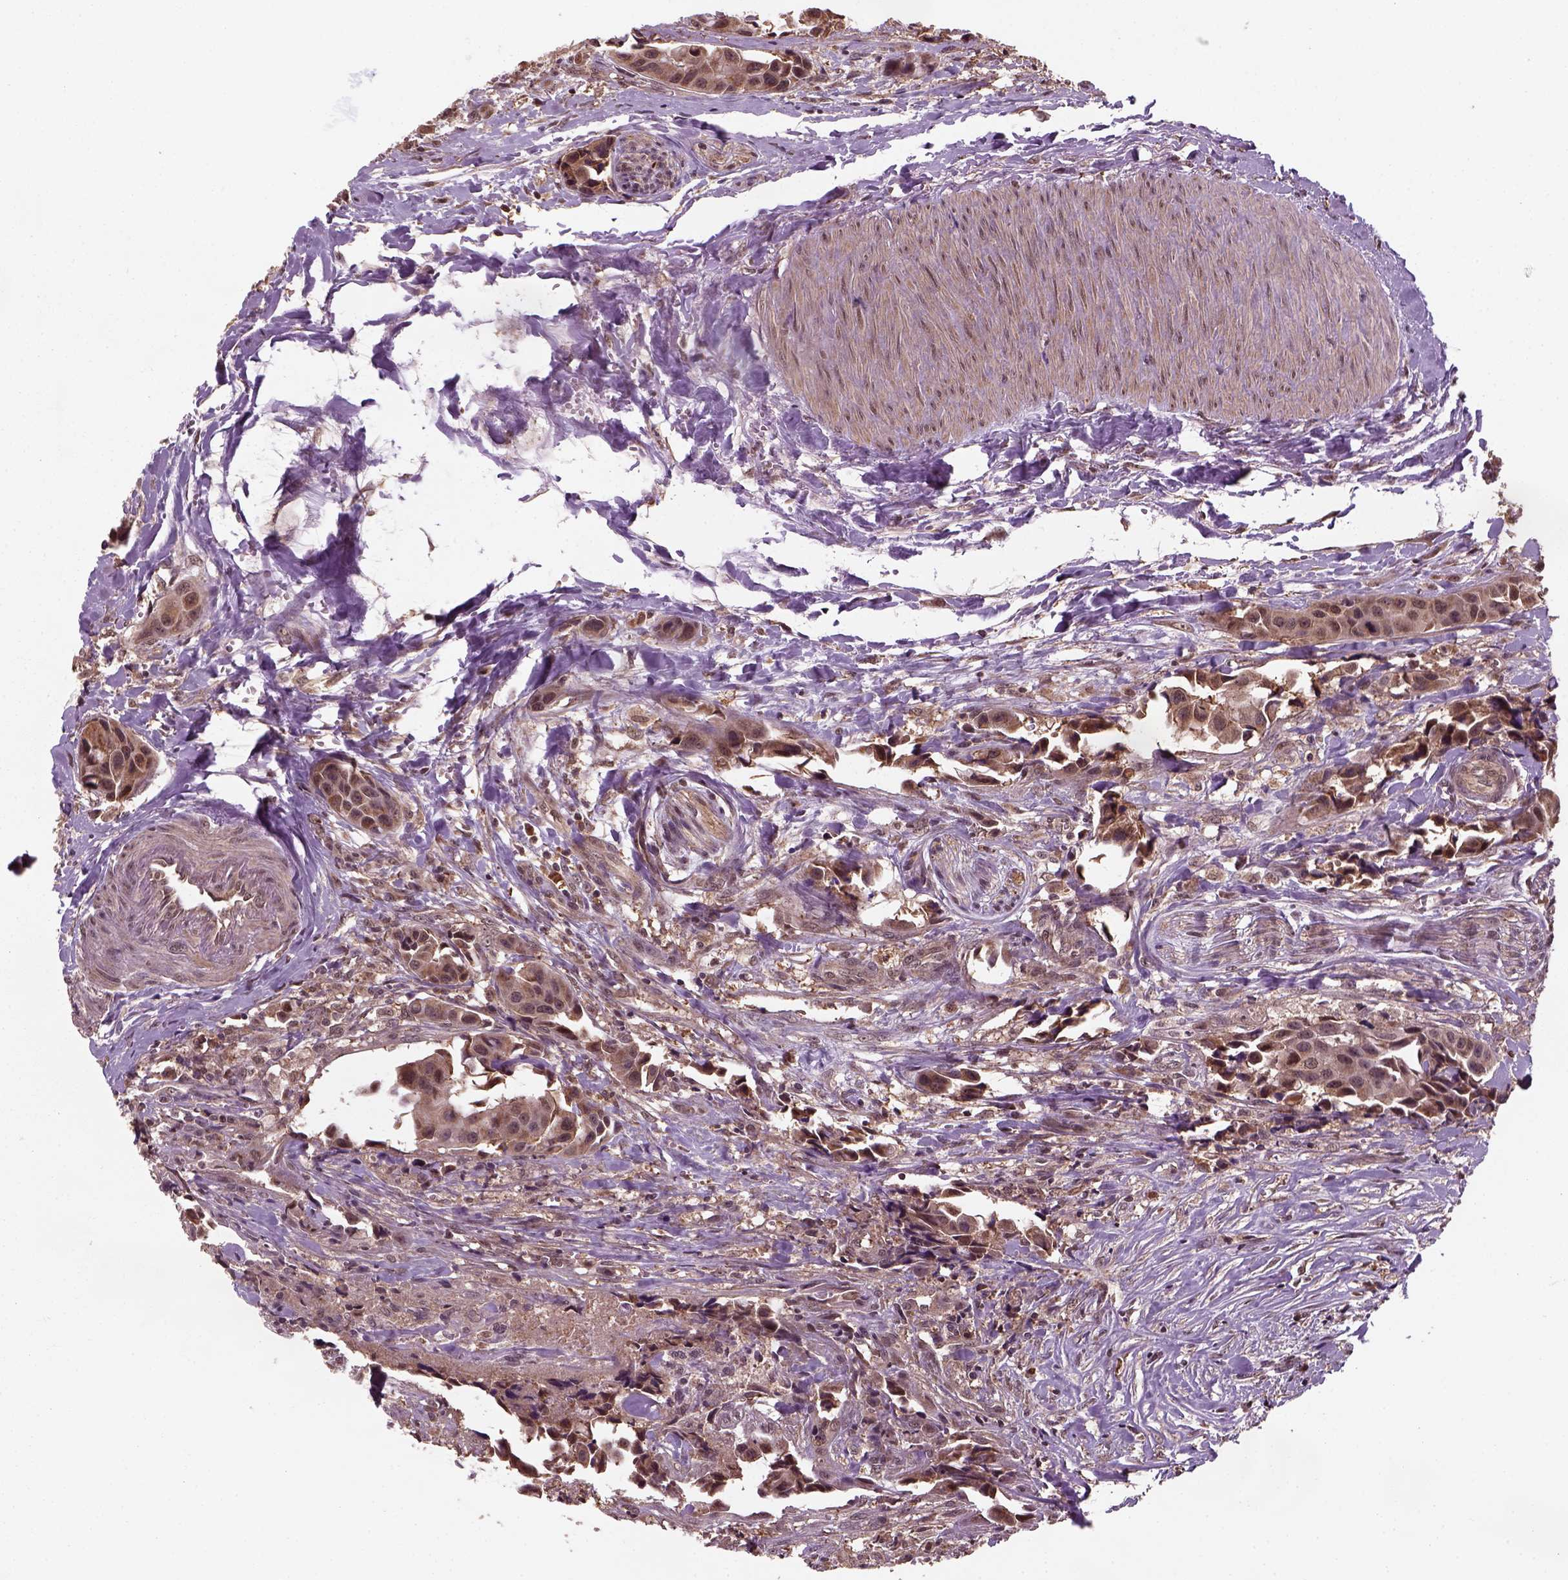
{"staining": {"intensity": "moderate", "quantity": ">75%", "location": "cytoplasmic/membranous,nuclear"}, "tissue": "head and neck cancer", "cell_type": "Tumor cells", "image_type": "cancer", "snomed": [{"axis": "morphology", "description": "Adenocarcinoma, NOS"}, {"axis": "topography", "description": "Head-Neck"}], "caption": "DAB (3,3'-diaminobenzidine) immunohistochemical staining of human head and neck adenocarcinoma reveals moderate cytoplasmic/membranous and nuclear protein expression in approximately >75% of tumor cells. The staining was performed using DAB (3,3'-diaminobenzidine), with brown indicating positive protein expression. Nuclei are stained blue with hematoxylin.", "gene": "NUDT9", "patient": {"sex": "male", "age": 76}}